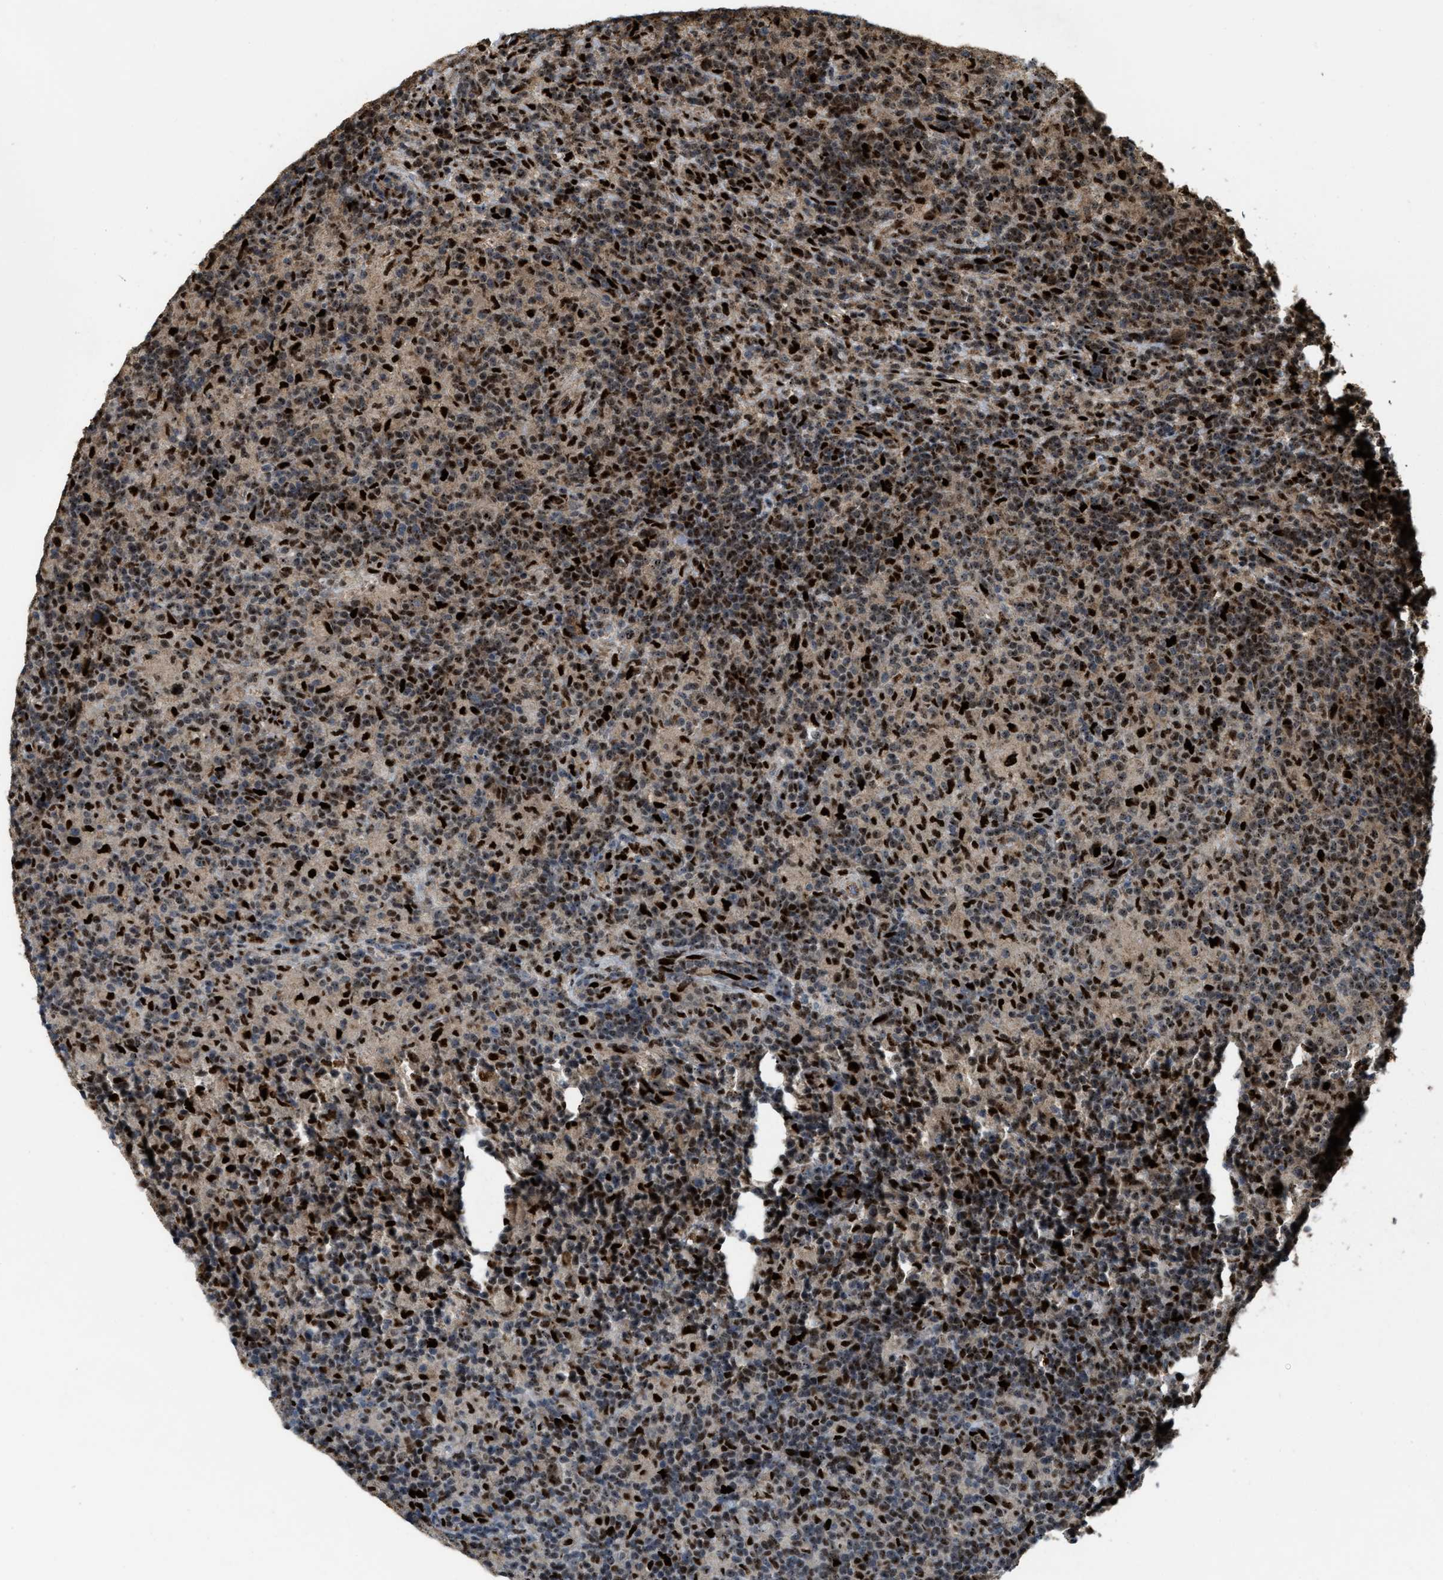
{"staining": {"intensity": "strong", "quantity": ">75%", "location": "nuclear"}, "tissue": "lymphoma", "cell_type": "Tumor cells", "image_type": "cancer", "snomed": [{"axis": "morphology", "description": "Hodgkin's disease, NOS"}, {"axis": "topography", "description": "Lymph node"}], "caption": "Protein expression analysis of human Hodgkin's disease reveals strong nuclear positivity in about >75% of tumor cells. The protein of interest is stained brown, and the nuclei are stained in blue (DAB IHC with brightfield microscopy, high magnification).", "gene": "ZNF687", "patient": {"sex": "male", "age": 70}}